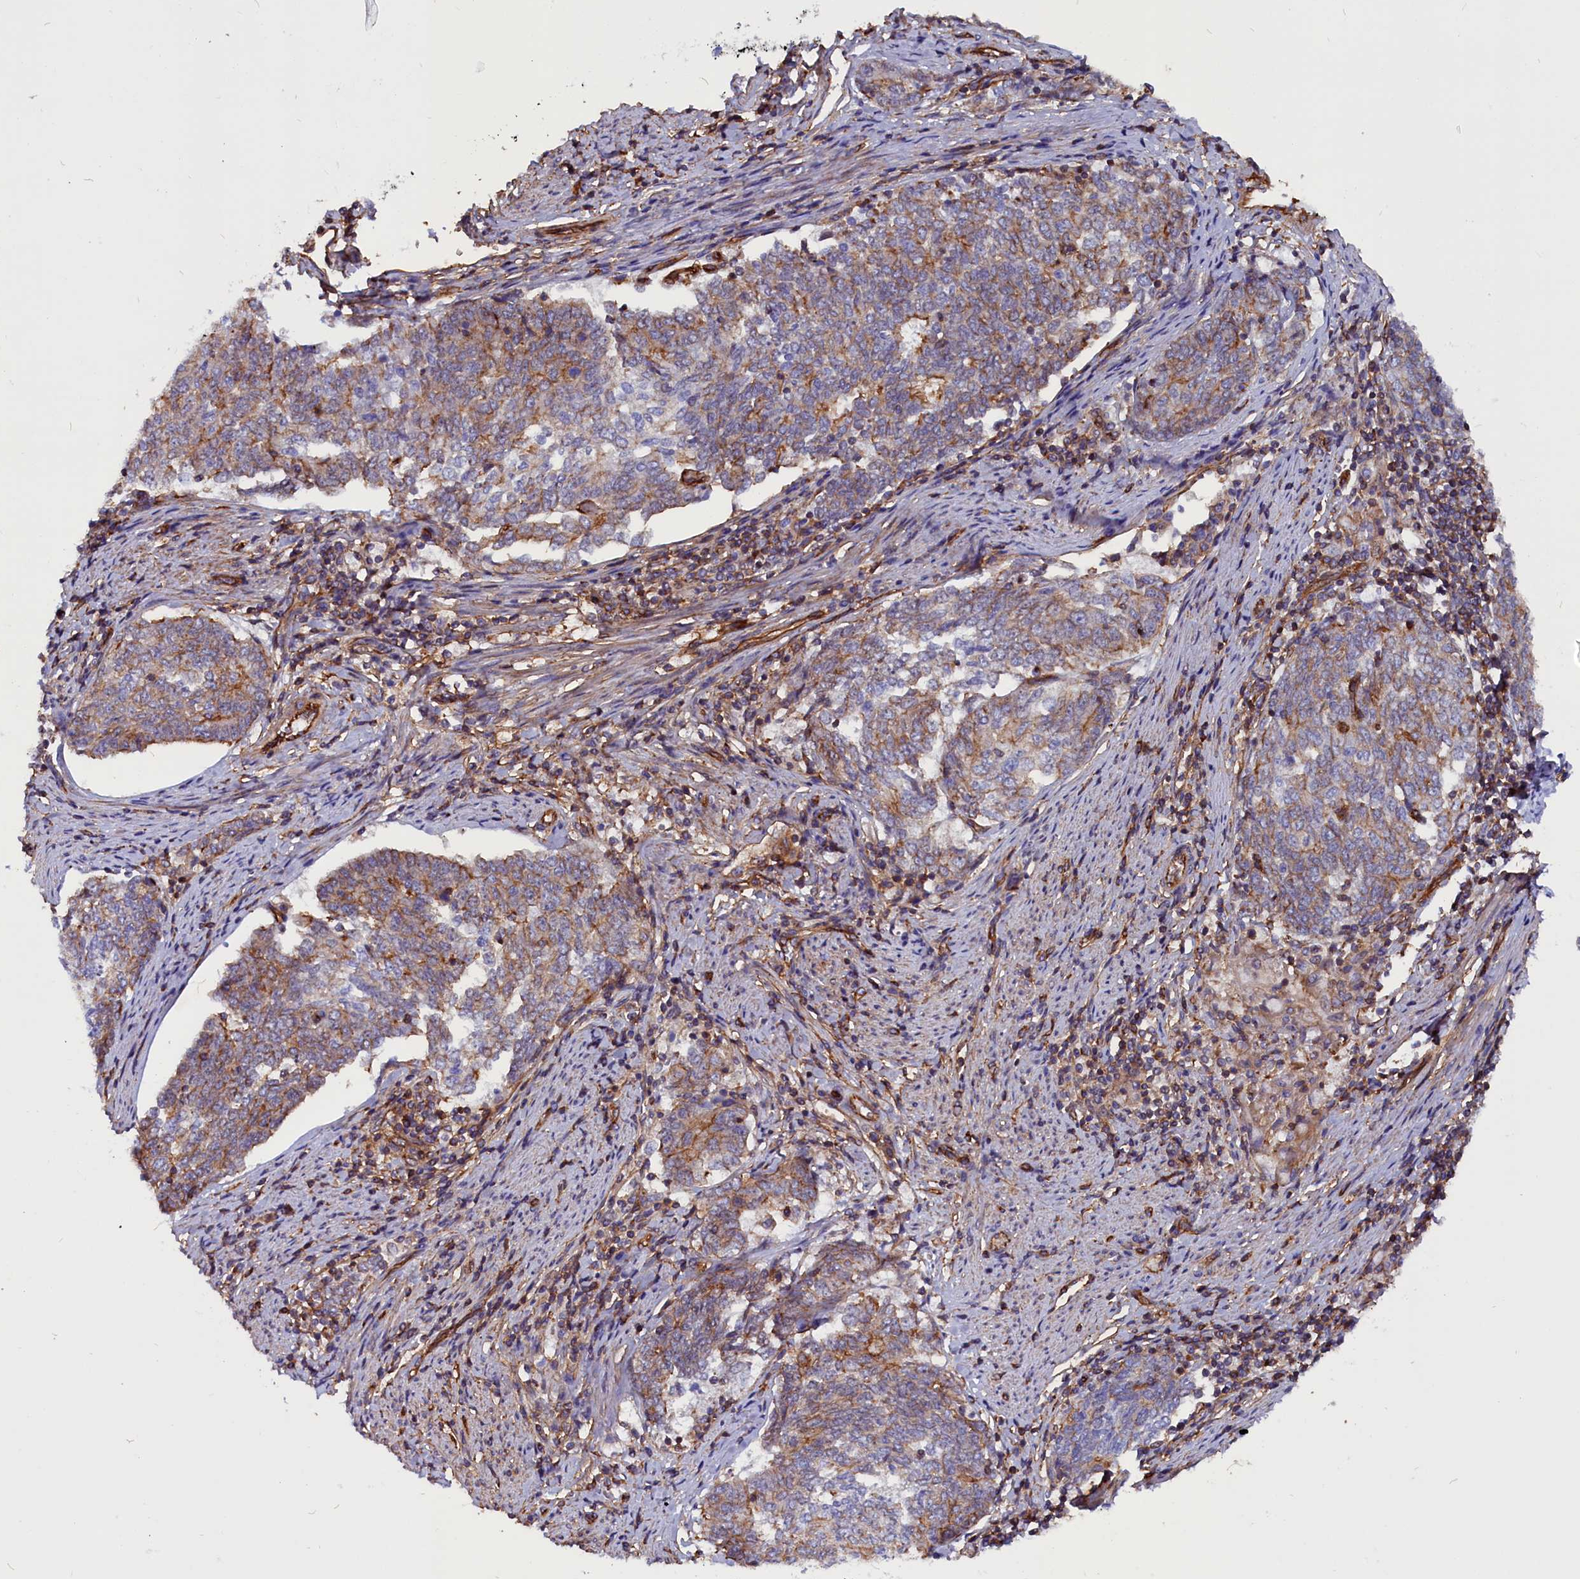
{"staining": {"intensity": "moderate", "quantity": "25%-75%", "location": "cytoplasmic/membranous"}, "tissue": "endometrial cancer", "cell_type": "Tumor cells", "image_type": "cancer", "snomed": [{"axis": "morphology", "description": "Adenocarcinoma, NOS"}, {"axis": "topography", "description": "Endometrium"}], "caption": "A brown stain highlights moderate cytoplasmic/membranous expression of a protein in human endometrial adenocarcinoma tumor cells.", "gene": "ZNF749", "patient": {"sex": "female", "age": 80}}